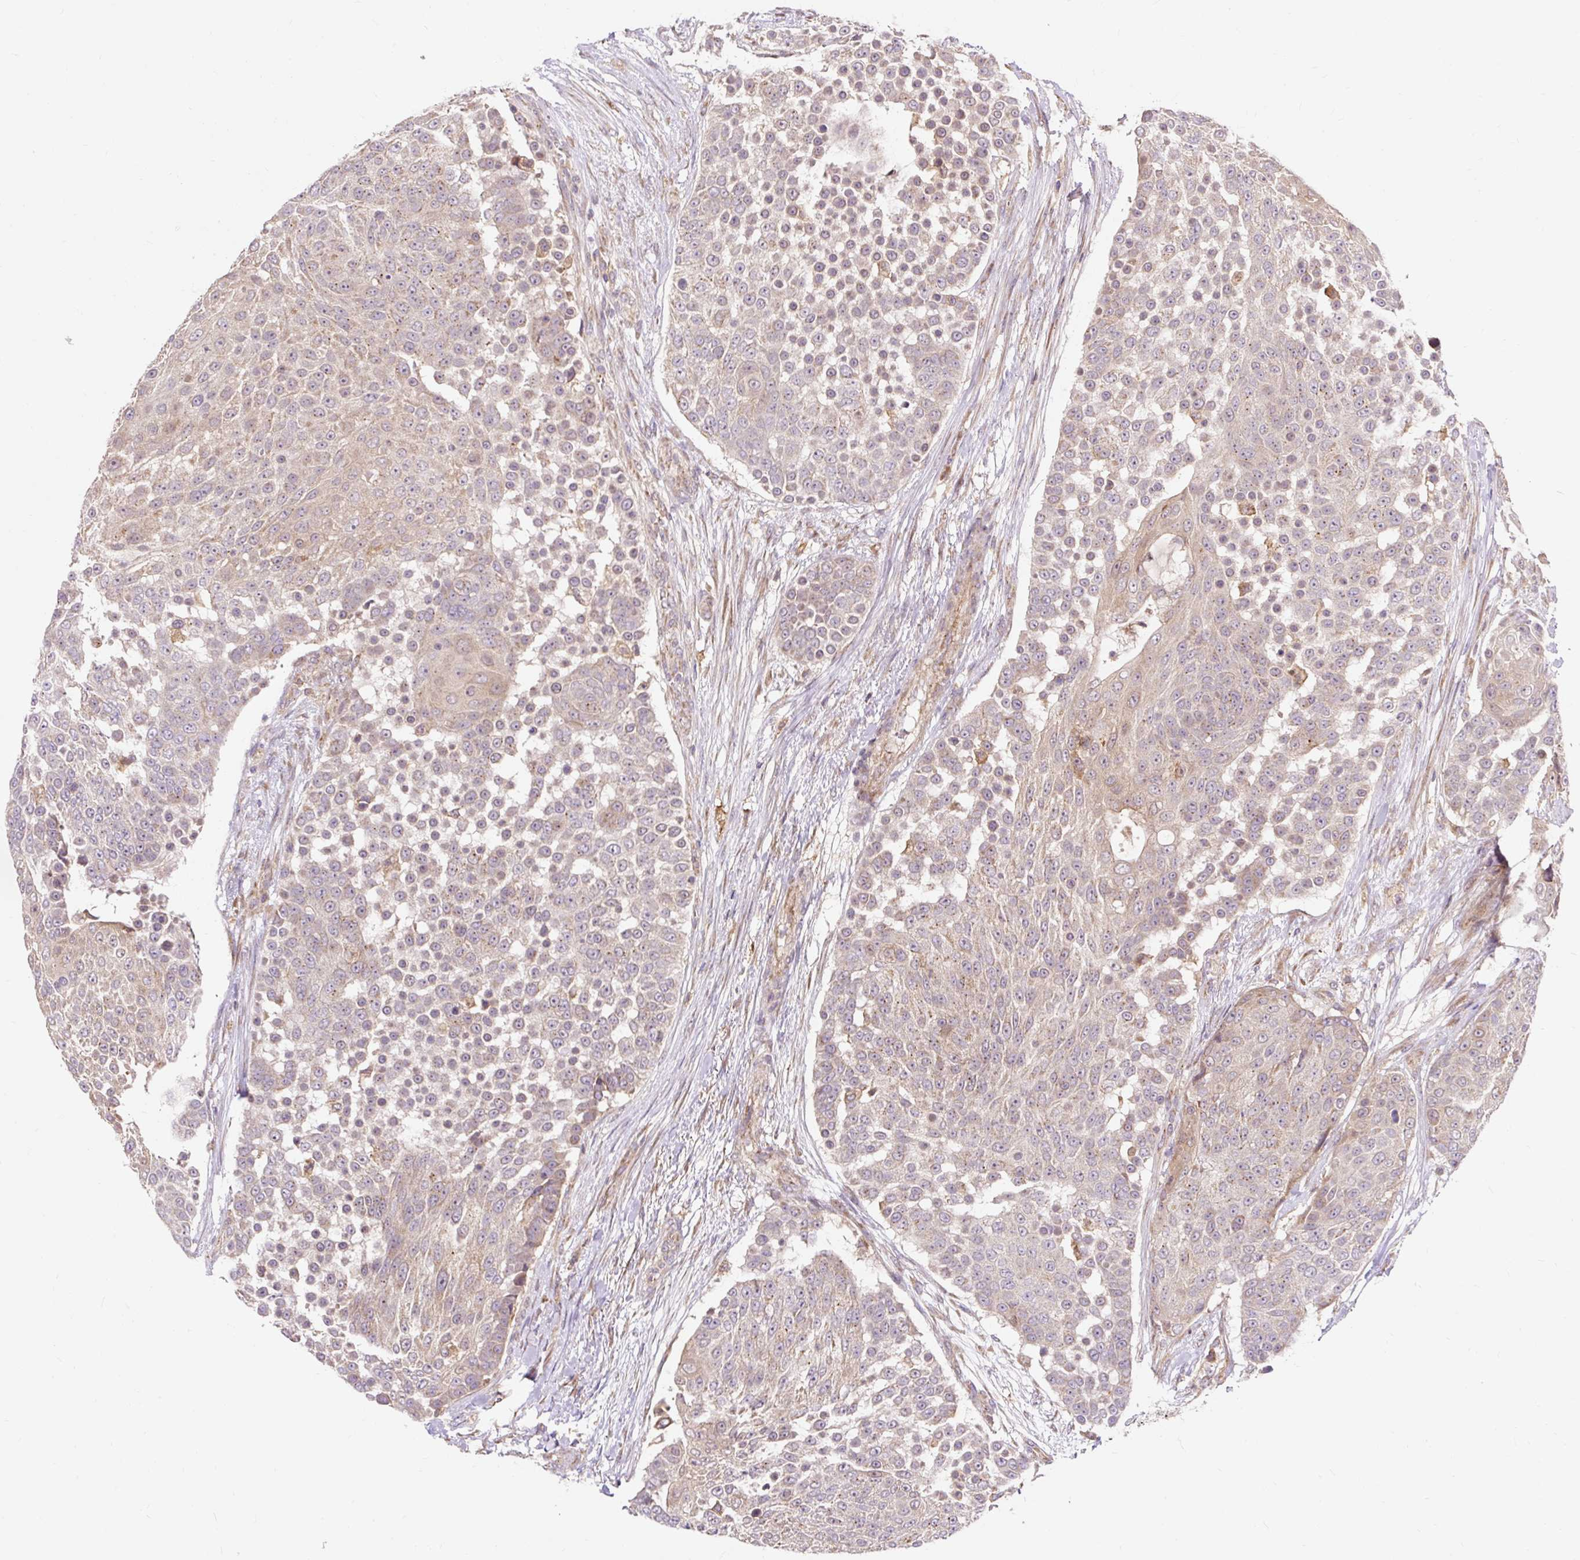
{"staining": {"intensity": "weak", "quantity": ">75%", "location": "cytoplasmic/membranous"}, "tissue": "urothelial cancer", "cell_type": "Tumor cells", "image_type": "cancer", "snomed": [{"axis": "morphology", "description": "Urothelial carcinoma, High grade"}, {"axis": "topography", "description": "Urinary bladder"}], "caption": "Urothelial carcinoma (high-grade) stained with immunohistochemistry reveals weak cytoplasmic/membranous expression in approximately >75% of tumor cells.", "gene": "TRIAP1", "patient": {"sex": "female", "age": 63}}